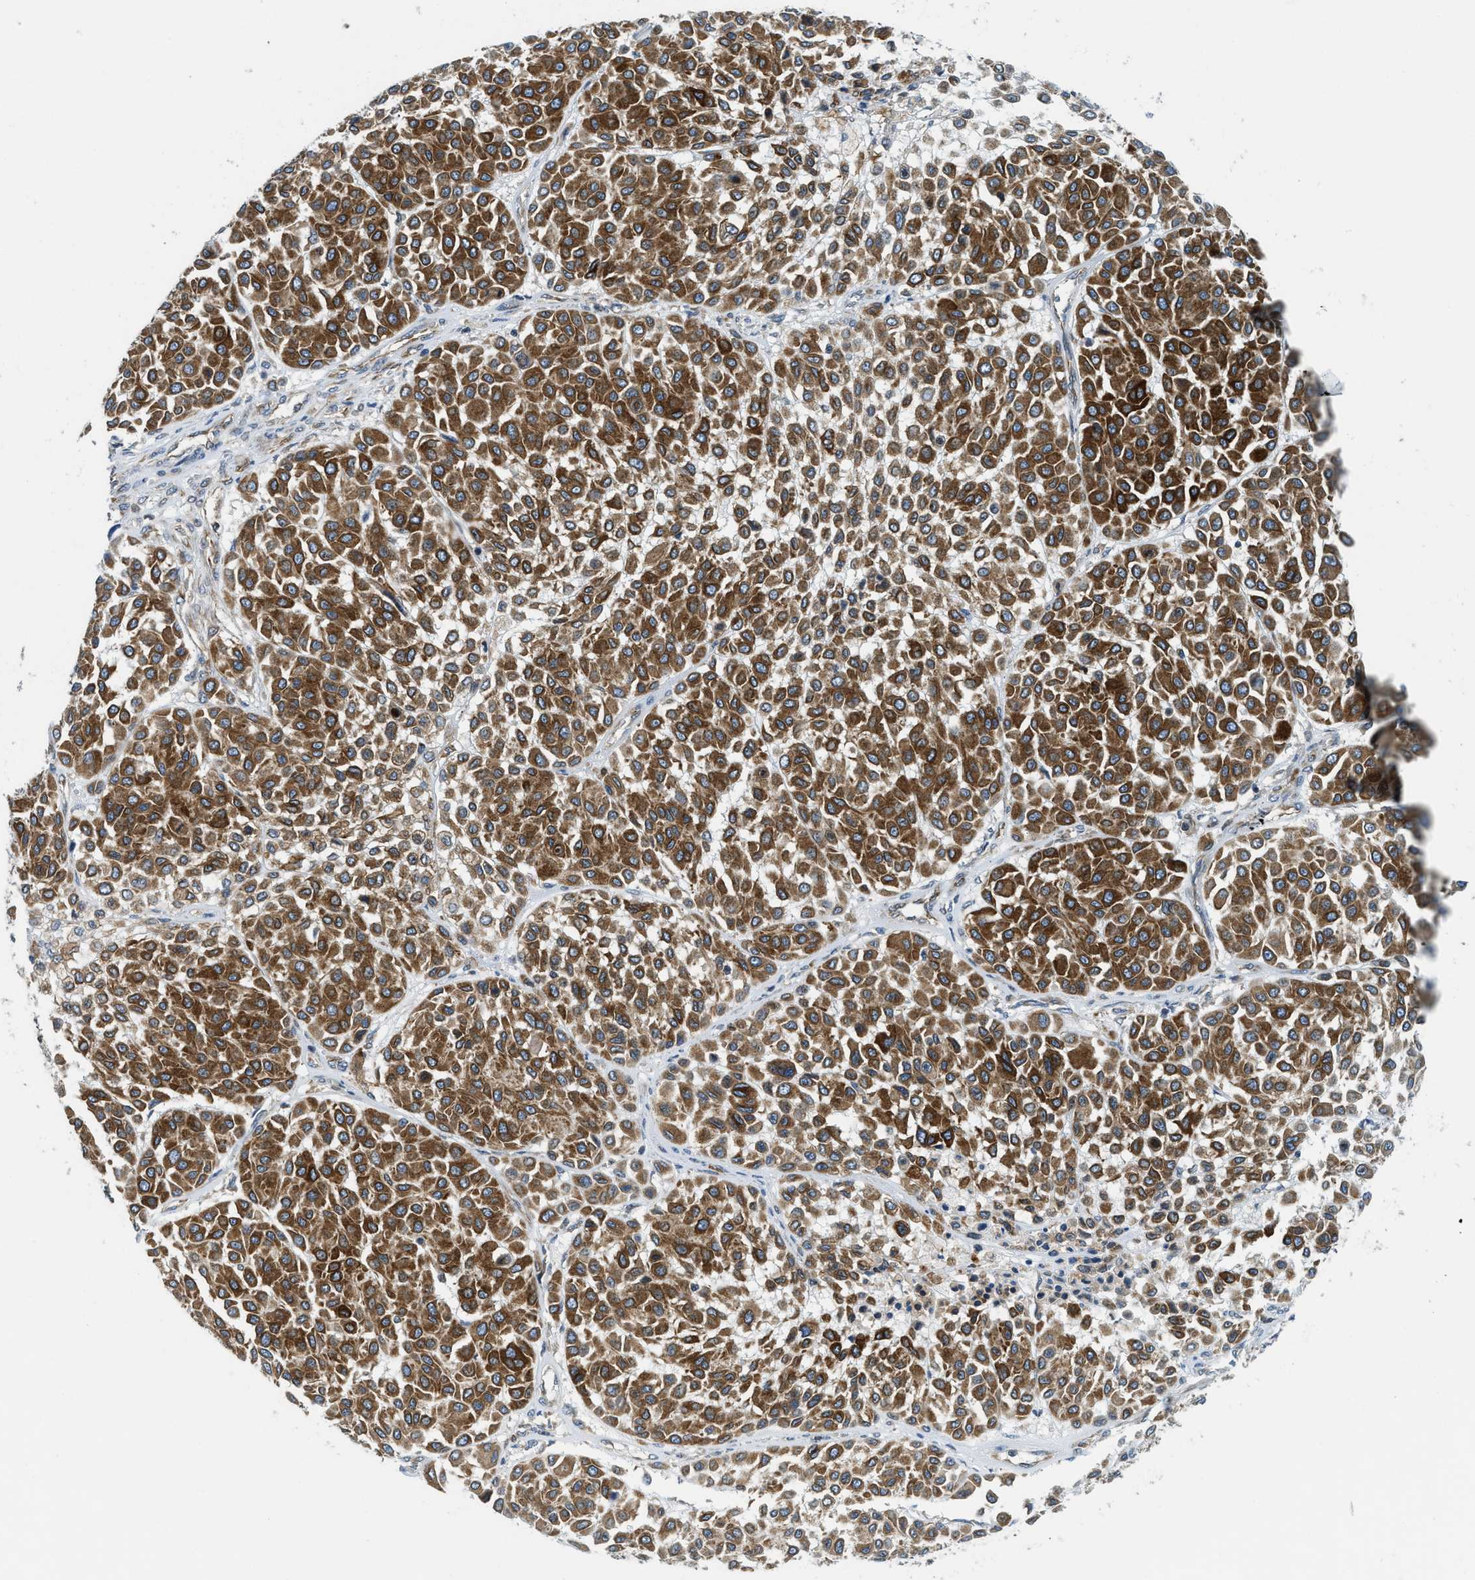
{"staining": {"intensity": "strong", "quantity": ">75%", "location": "cytoplasmic/membranous"}, "tissue": "melanoma", "cell_type": "Tumor cells", "image_type": "cancer", "snomed": [{"axis": "morphology", "description": "Malignant melanoma, Metastatic site"}, {"axis": "topography", "description": "Soft tissue"}], "caption": "There is high levels of strong cytoplasmic/membranous expression in tumor cells of melanoma, as demonstrated by immunohistochemical staining (brown color).", "gene": "BCAP31", "patient": {"sex": "male", "age": 41}}